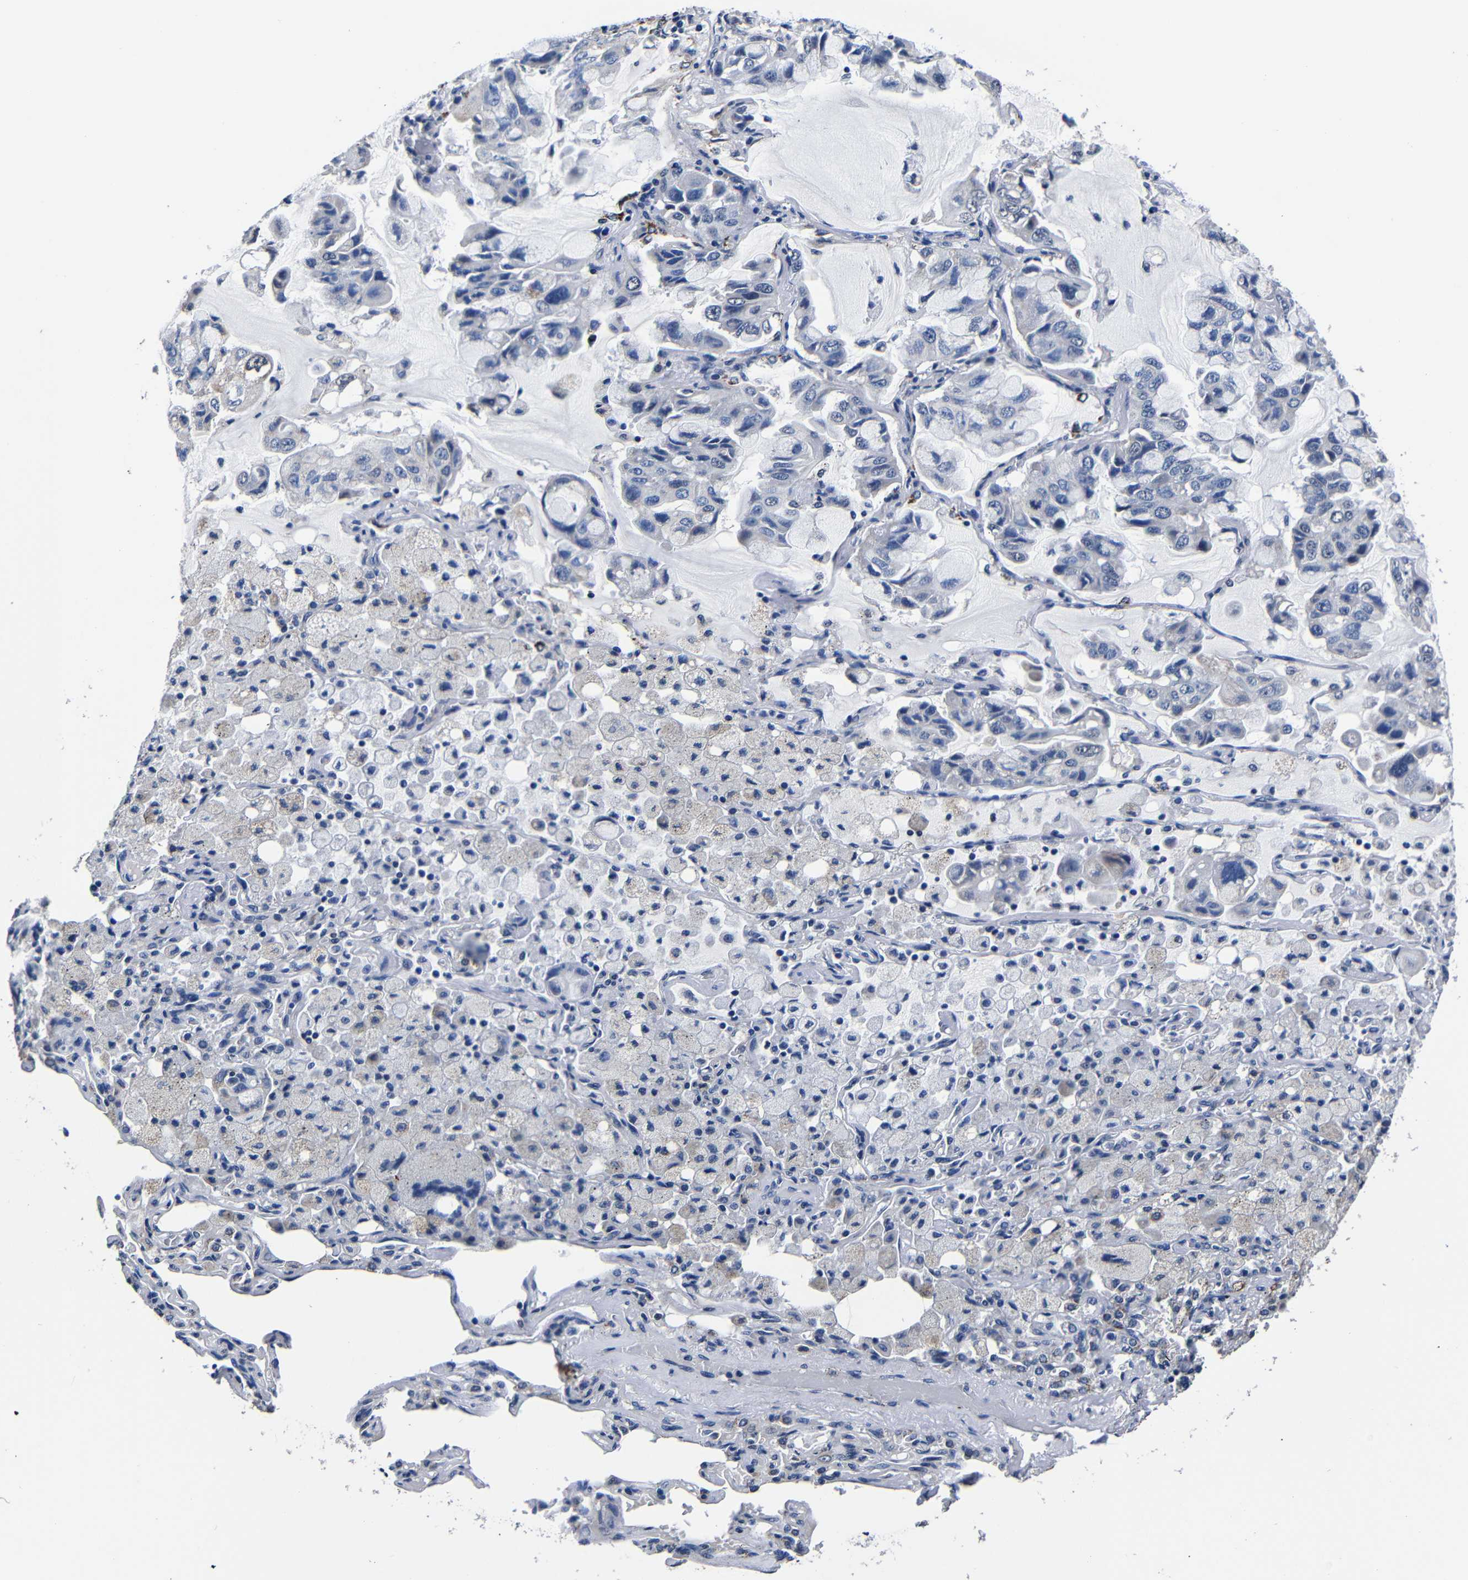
{"staining": {"intensity": "negative", "quantity": "none", "location": "none"}, "tissue": "lung cancer", "cell_type": "Tumor cells", "image_type": "cancer", "snomed": [{"axis": "morphology", "description": "Adenocarcinoma, NOS"}, {"axis": "topography", "description": "Lung"}], "caption": "Tumor cells are negative for protein expression in human lung cancer (adenocarcinoma). The staining is performed using DAB brown chromogen with nuclei counter-stained in using hematoxylin.", "gene": "DEPP1", "patient": {"sex": "male", "age": 64}}